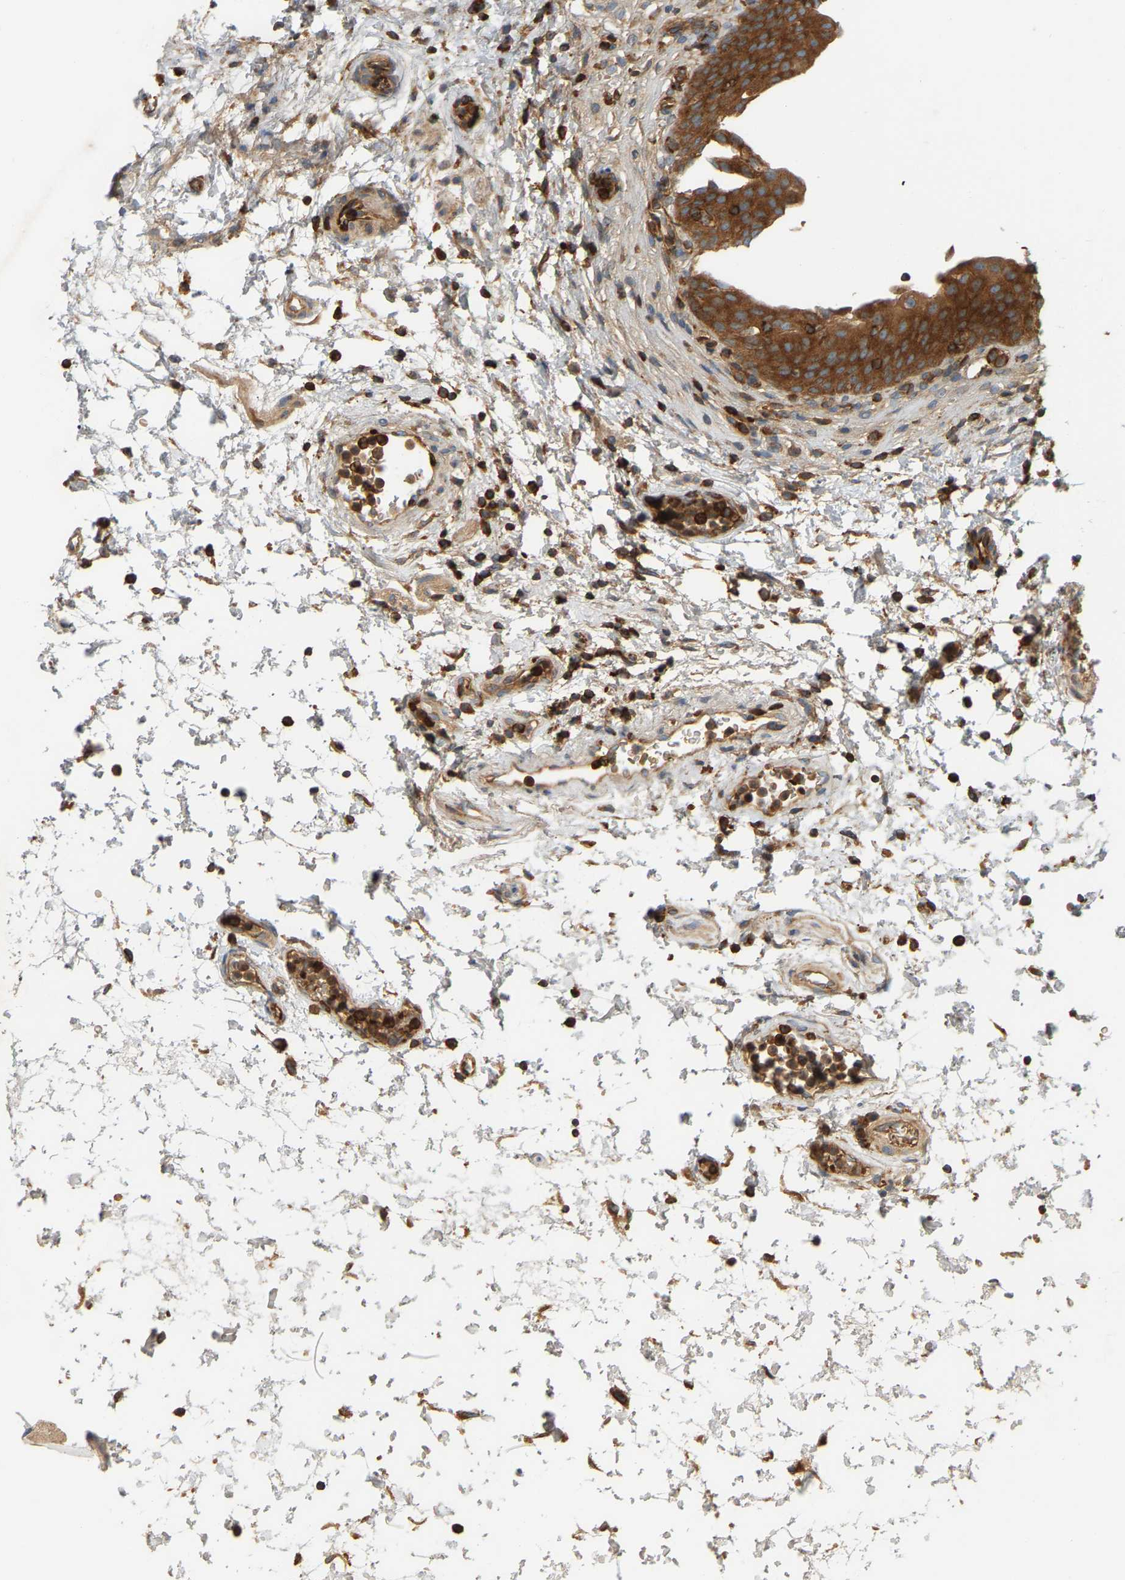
{"staining": {"intensity": "strong", "quantity": ">75%", "location": "cytoplasmic/membranous"}, "tissue": "urinary bladder", "cell_type": "Urothelial cells", "image_type": "normal", "snomed": [{"axis": "morphology", "description": "Normal tissue, NOS"}, {"axis": "topography", "description": "Urinary bladder"}], "caption": "Immunohistochemical staining of unremarkable urinary bladder exhibits >75% levels of strong cytoplasmic/membranous protein expression in approximately >75% of urothelial cells.", "gene": "AKAP13", "patient": {"sex": "male", "age": 37}}